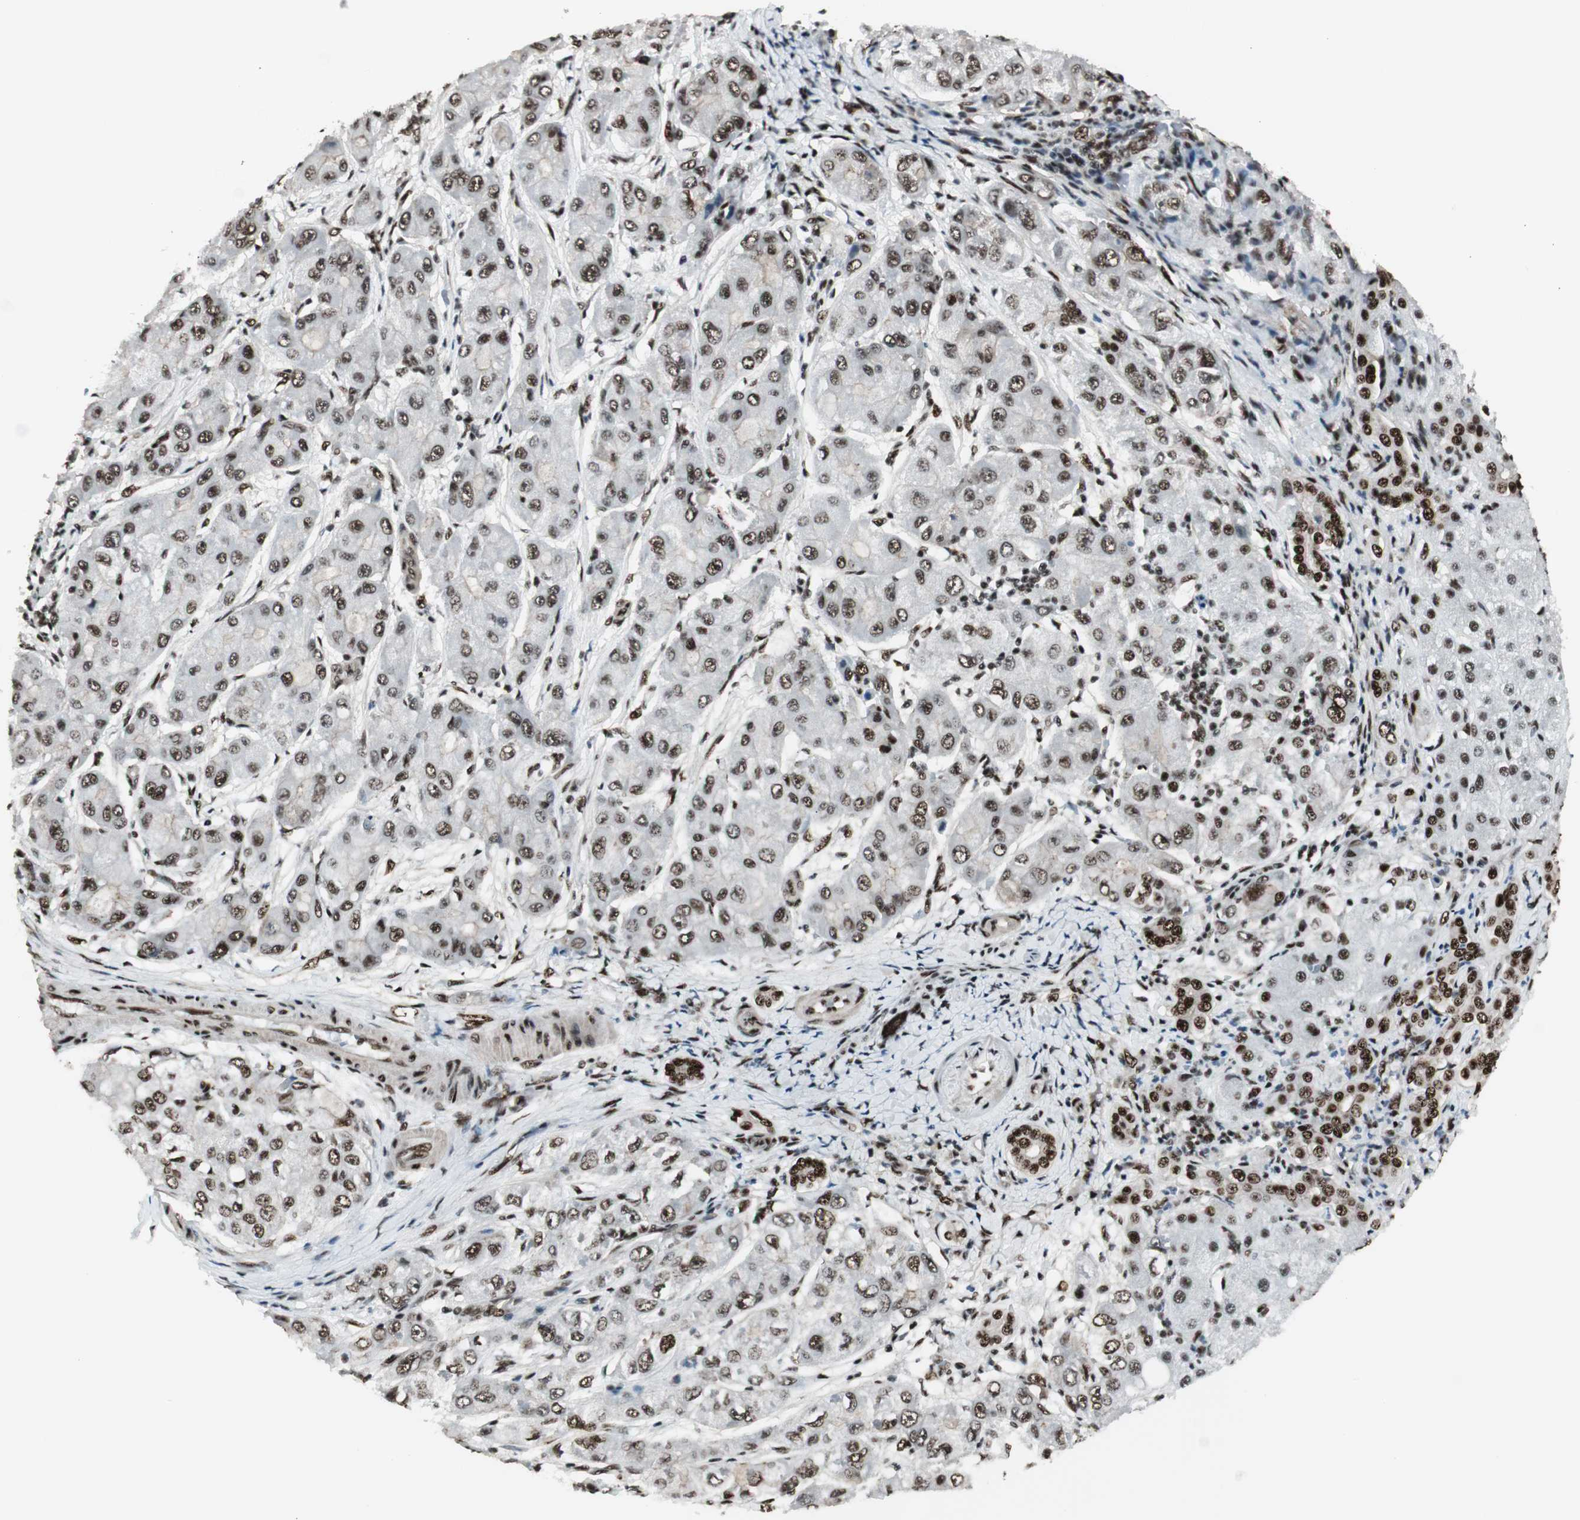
{"staining": {"intensity": "moderate", "quantity": ">75%", "location": "nuclear"}, "tissue": "liver cancer", "cell_type": "Tumor cells", "image_type": "cancer", "snomed": [{"axis": "morphology", "description": "Carcinoma, Hepatocellular, NOS"}, {"axis": "topography", "description": "Liver"}], "caption": "Human hepatocellular carcinoma (liver) stained with a protein marker exhibits moderate staining in tumor cells.", "gene": "HEXIM1", "patient": {"sex": "male", "age": 80}}